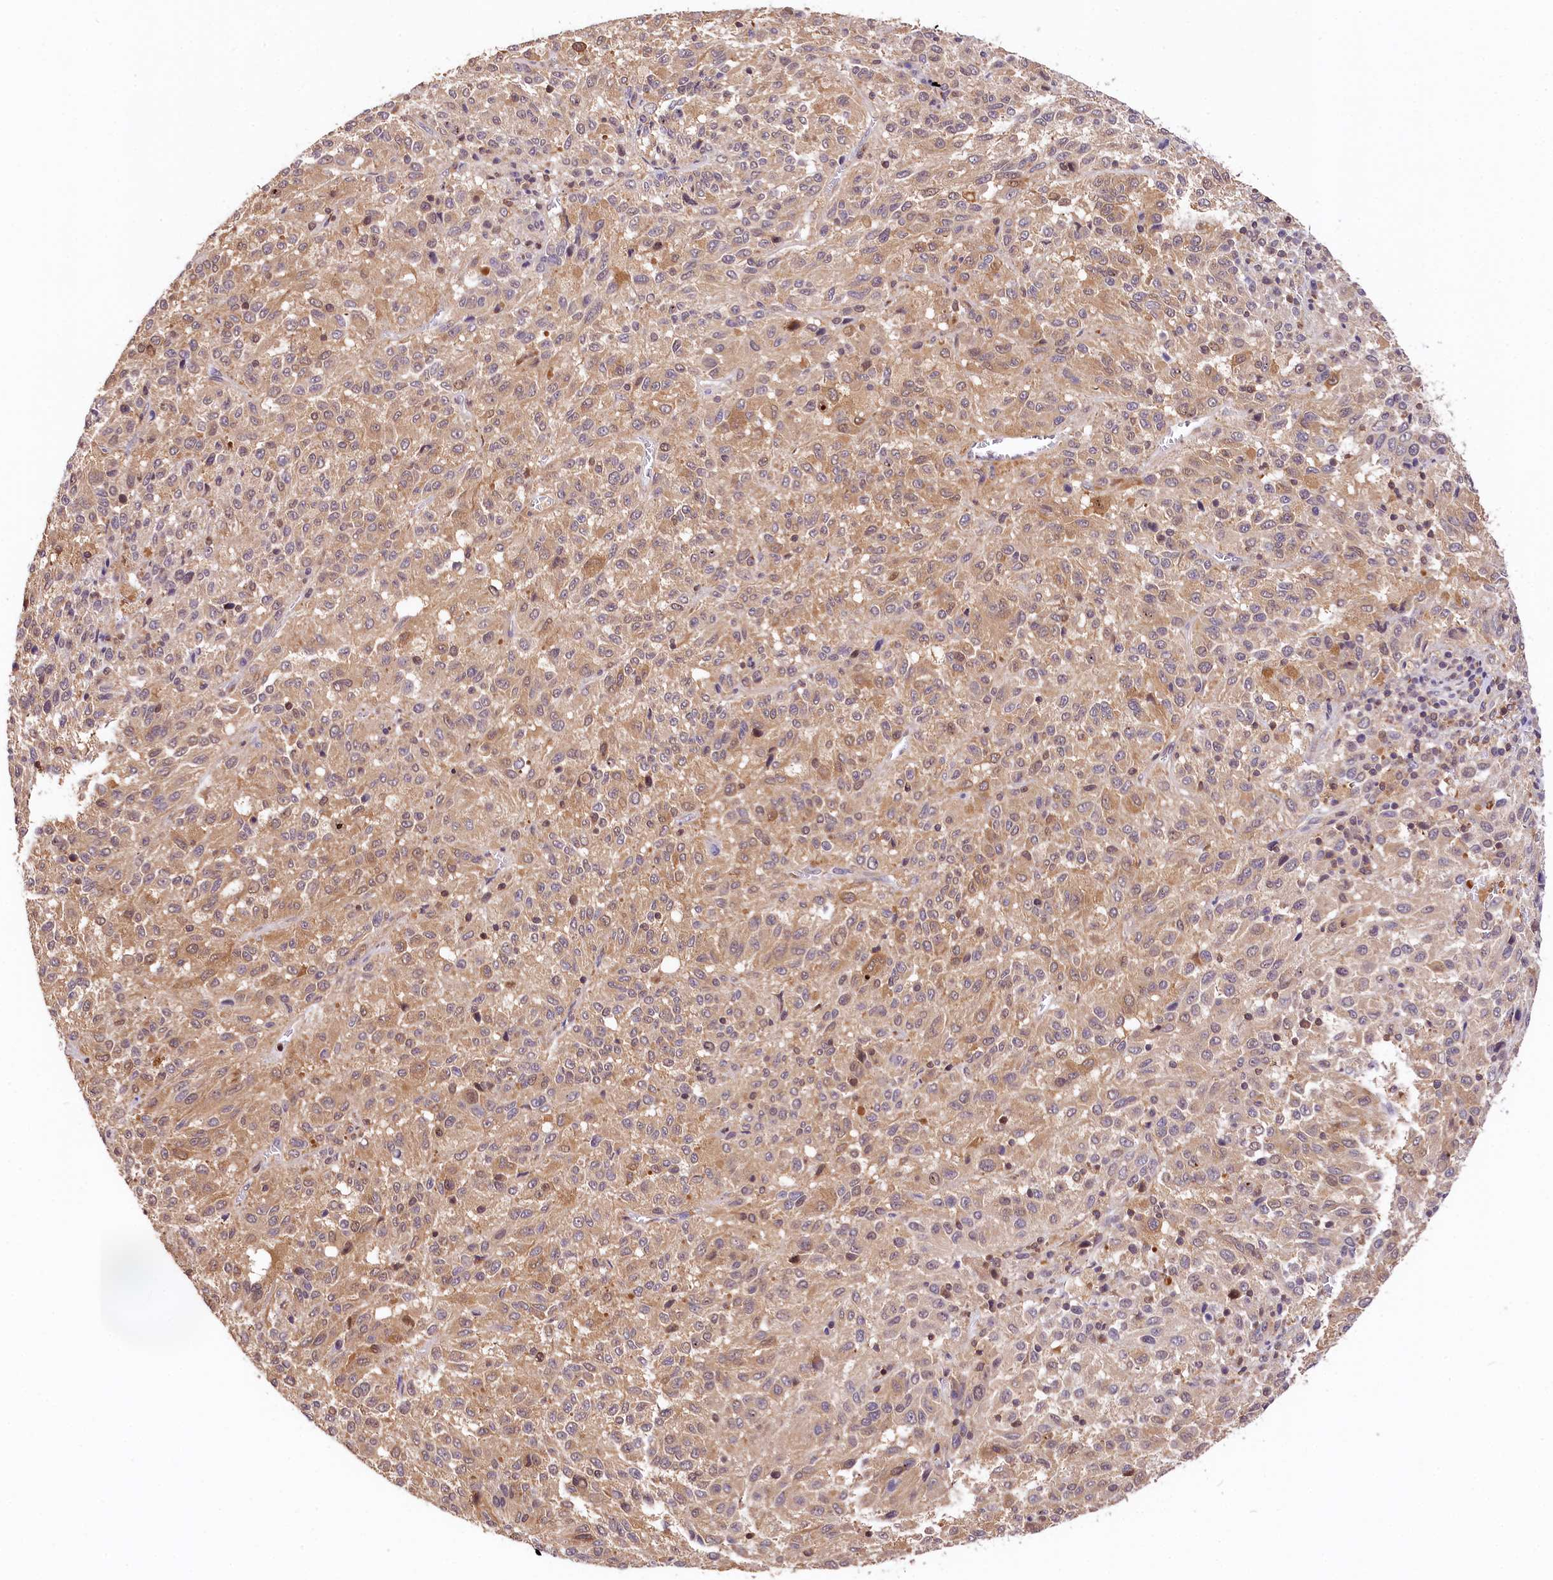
{"staining": {"intensity": "moderate", "quantity": ">75%", "location": "cytoplasmic/membranous"}, "tissue": "melanoma", "cell_type": "Tumor cells", "image_type": "cancer", "snomed": [{"axis": "morphology", "description": "Malignant melanoma, Metastatic site"}, {"axis": "topography", "description": "Lung"}], "caption": "A histopathology image of human malignant melanoma (metastatic site) stained for a protein shows moderate cytoplasmic/membranous brown staining in tumor cells. Using DAB (brown) and hematoxylin (blue) stains, captured at high magnification using brightfield microscopy.", "gene": "CHORDC1", "patient": {"sex": "male", "age": 64}}